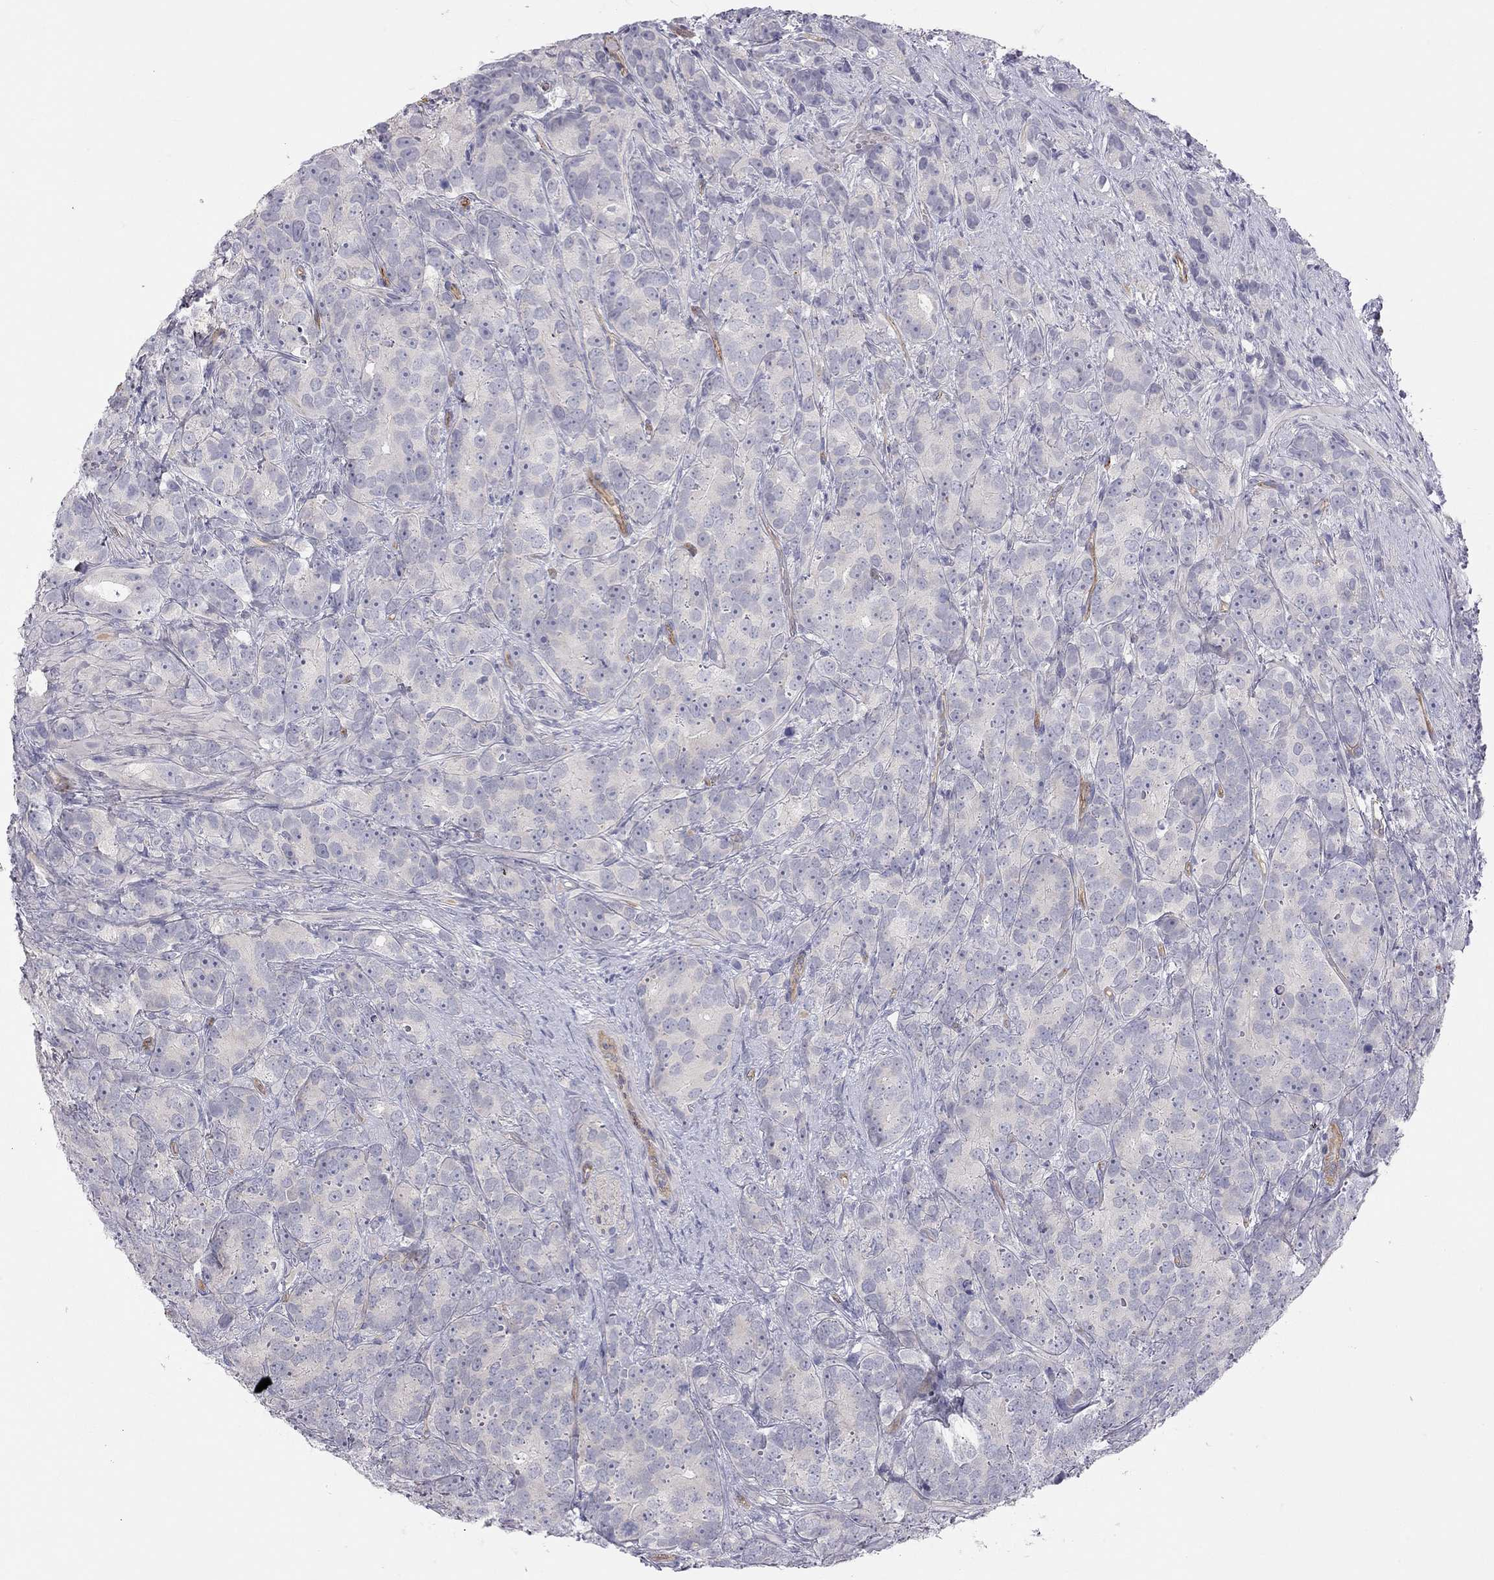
{"staining": {"intensity": "negative", "quantity": "none", "location": "none"}, "tissue": "prostate cancer", "cell_type": "Tumor cells", "image_type": "cancer", "snomed": [{"axis": "morphology", "description": "Adenocarcinoma, High grade"}, {"axis": "topography", "description": "Prostate"}], "caption": "The image reveals no significant staining in tumor cells of prostate cancer.", "gene": "GPRC5B", "patient": {"sex": "male", "age": 90}}